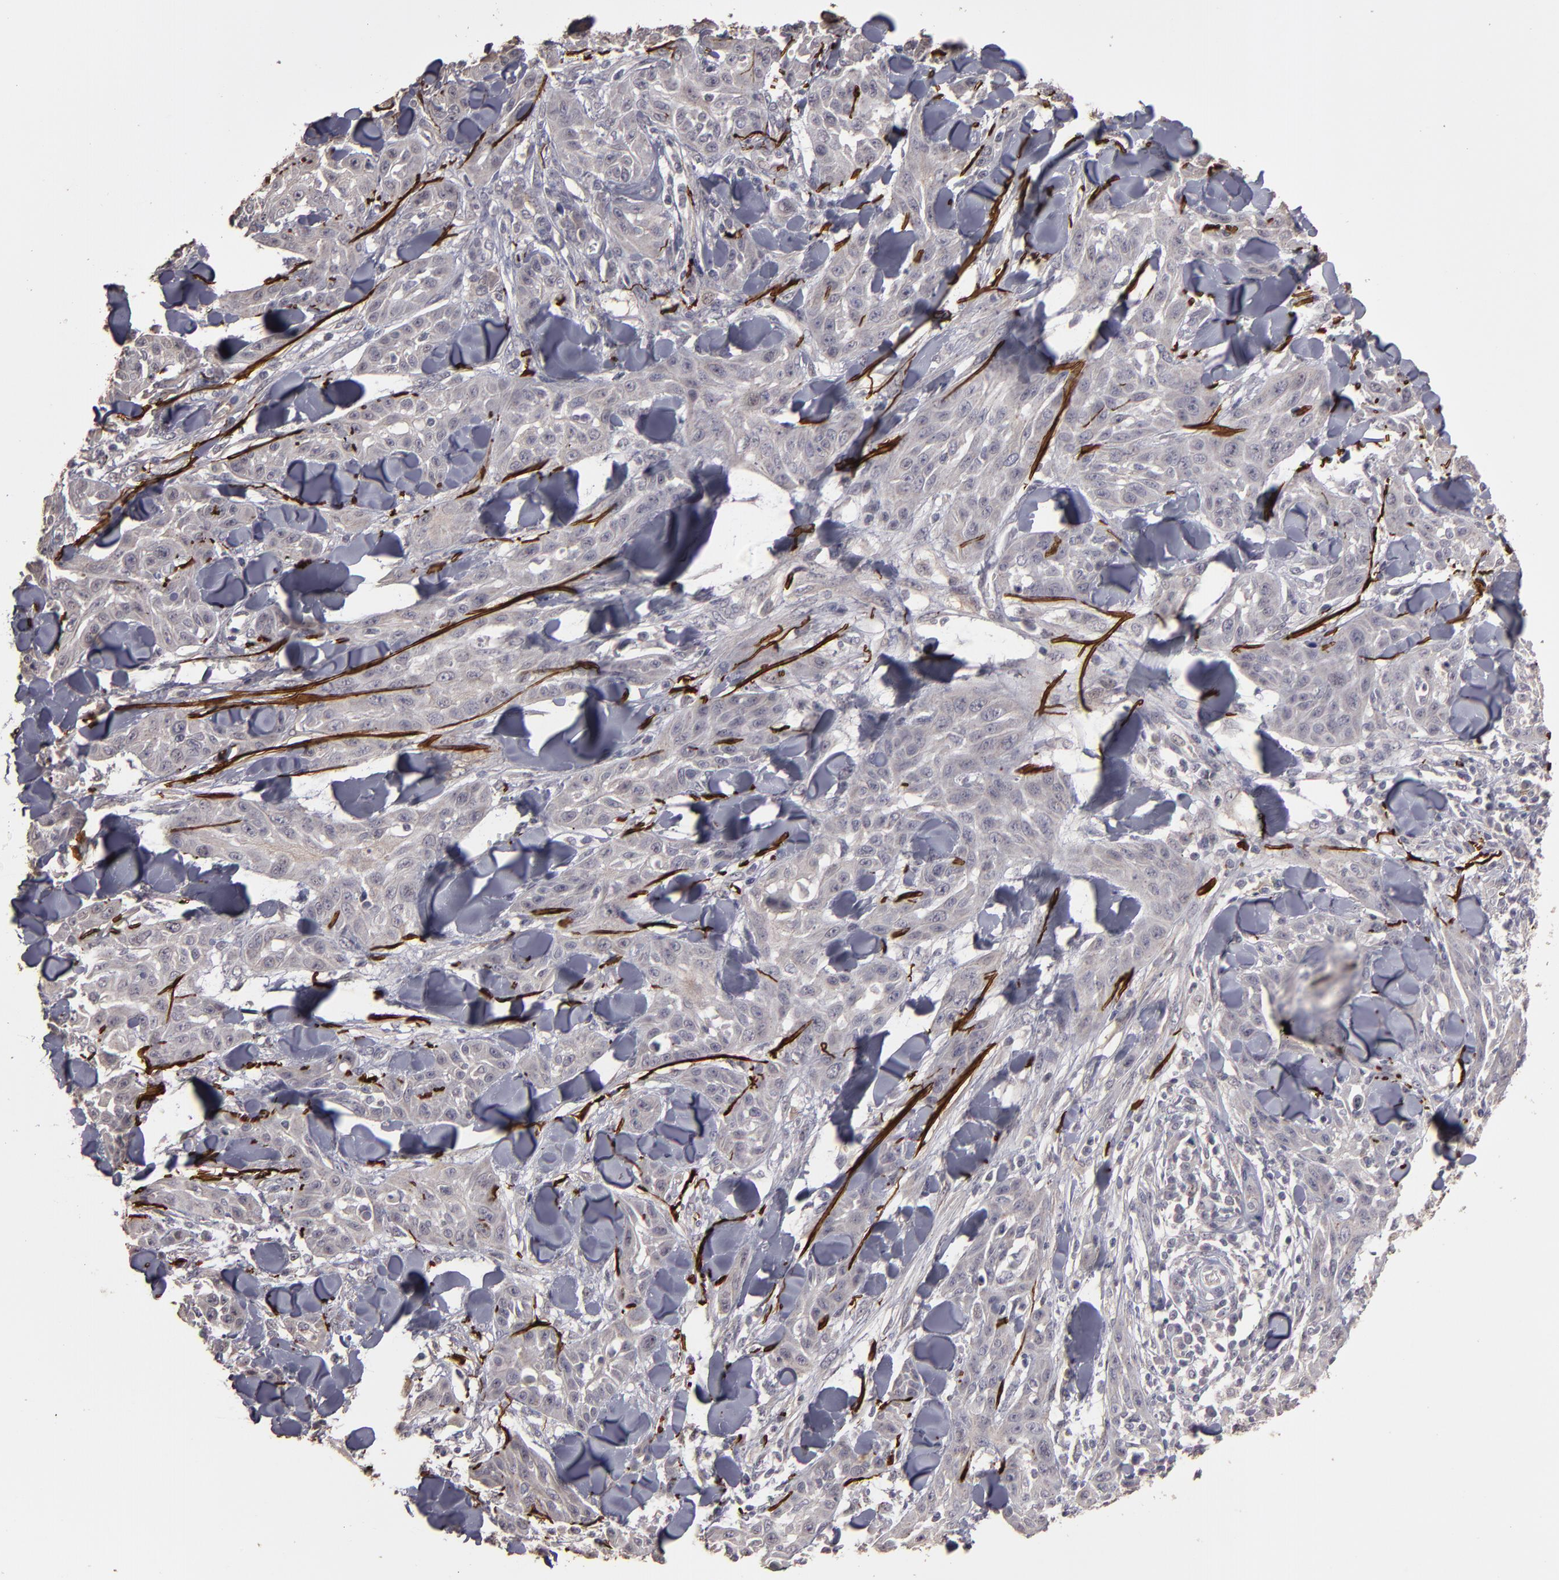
{"staining": {"intensity": "weak", "quantity": "25%-75%", "location": "cytoplasmic/membranous"}, "tissue": "skin cancer", "cell_type": "Tumor cells", "image_type": "cancer", "snomed": [{"axis": "morphology", "description": "Squamous cell carcinoma, NOS"}, {"axis": "topography", "description": "Skin"}], "caption": "Immunohistochemistry (IHC) (DAB (3,3'-diaminobenzidine)) staining of human squamous cell carcinoma (skin) shows weak cytoplasmic/membranous protein expression in about 25%-75% of tumor cells.", "gene": "CD55", "patient": {"sex": "male", "age": 24}}